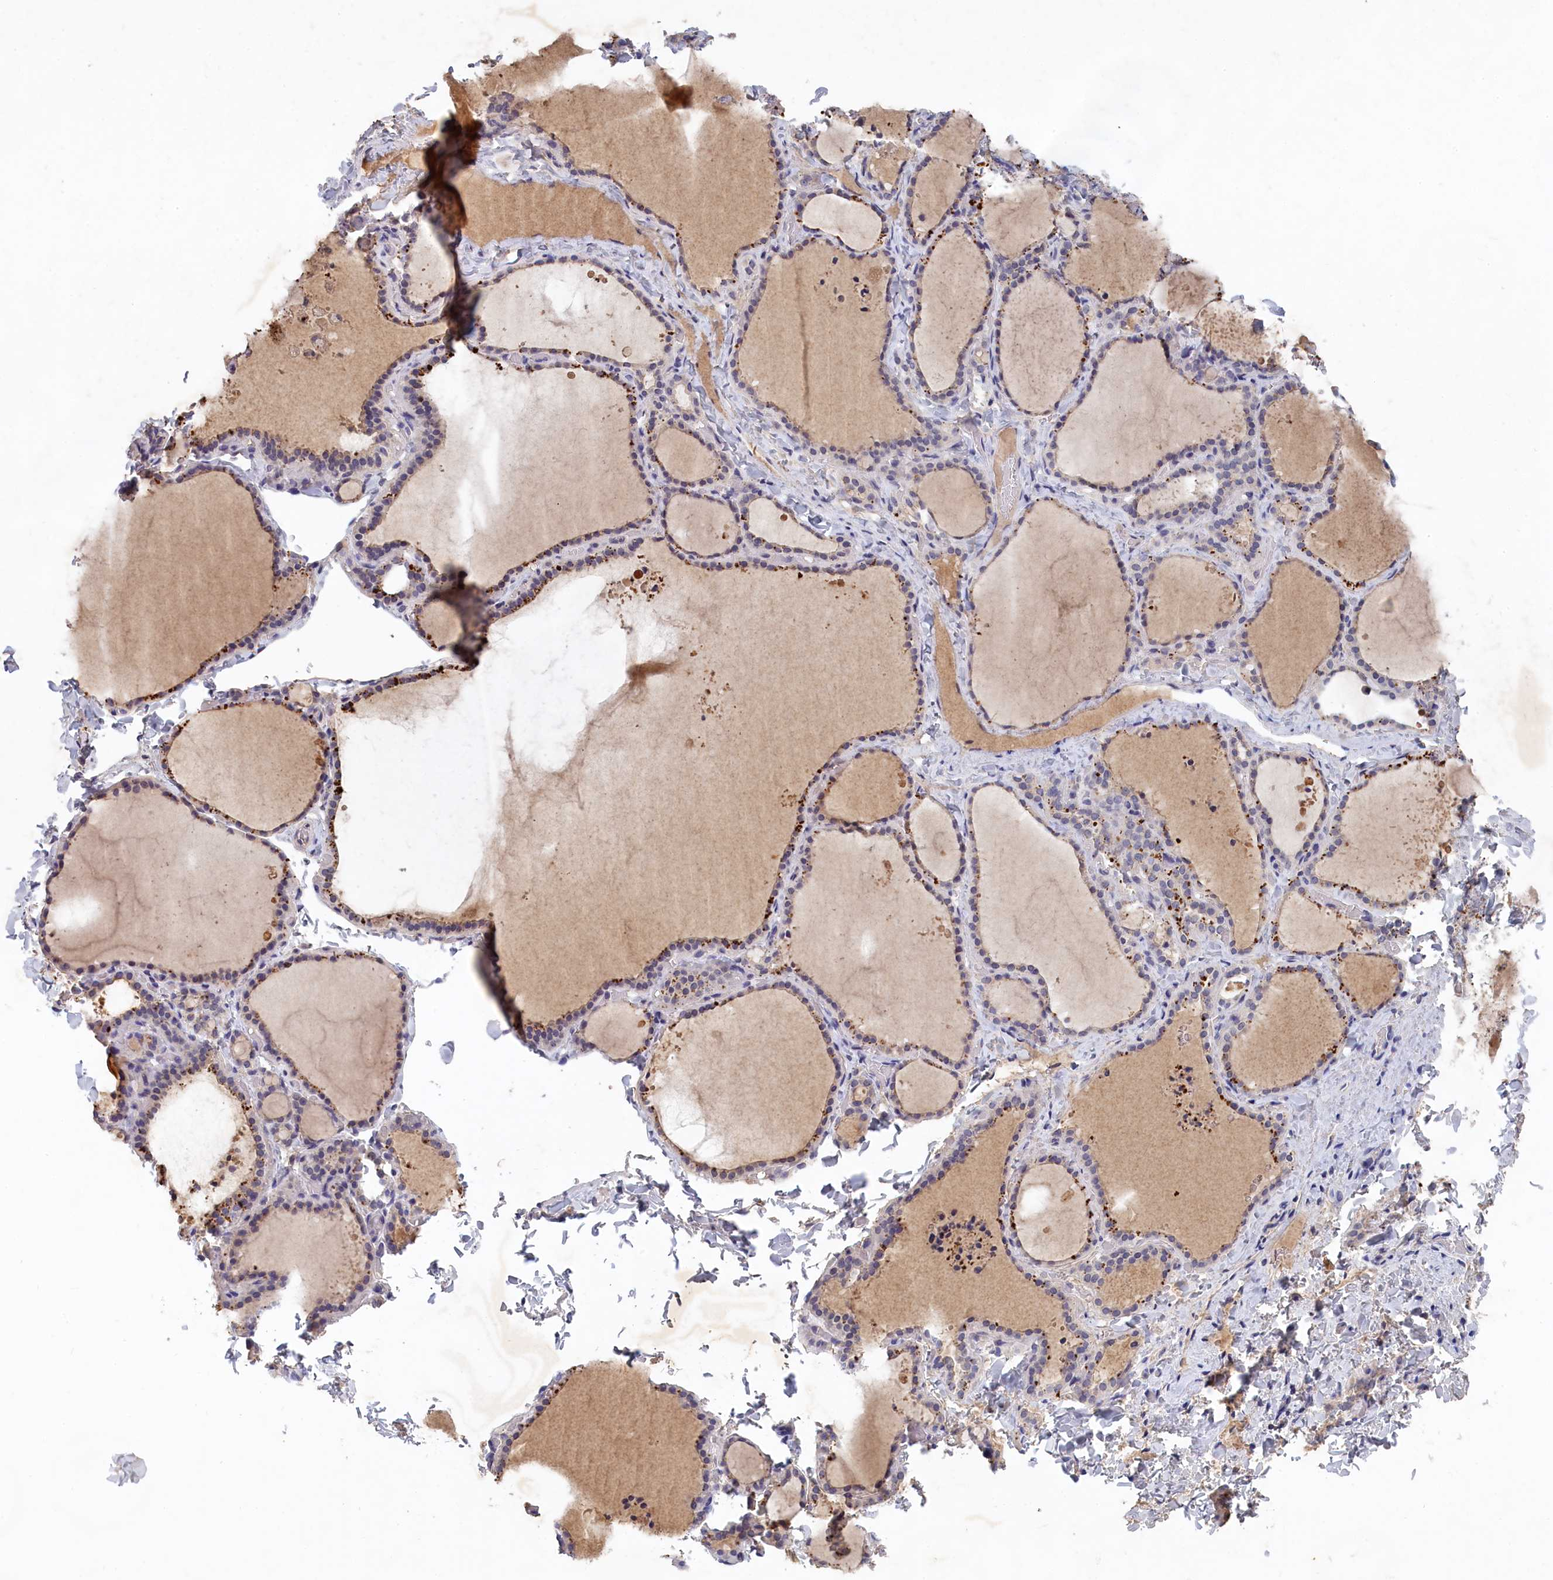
{"staining": {"intensity": "strong", "quantity": "<25%", "location": "cytoplasmic/membranous"}, "tissue": "thyroid gland", "cell_type": "Glandular cells", "image_type": "normal", "snomed": [{"axis": "morphology", "description": "Normal tissue, NOS"}, {"axis": "topography", "description": "Thyroid gland"}], "caption": "Immunohistochemistry (IHC) (DAB) staining of benign human thyroid gland displays strong cytoplasmic/membranous protein positivity in approximately <25% of glandular cells.", "gene": "CELF5", "patient": {"sex": "female", "age": 22}}